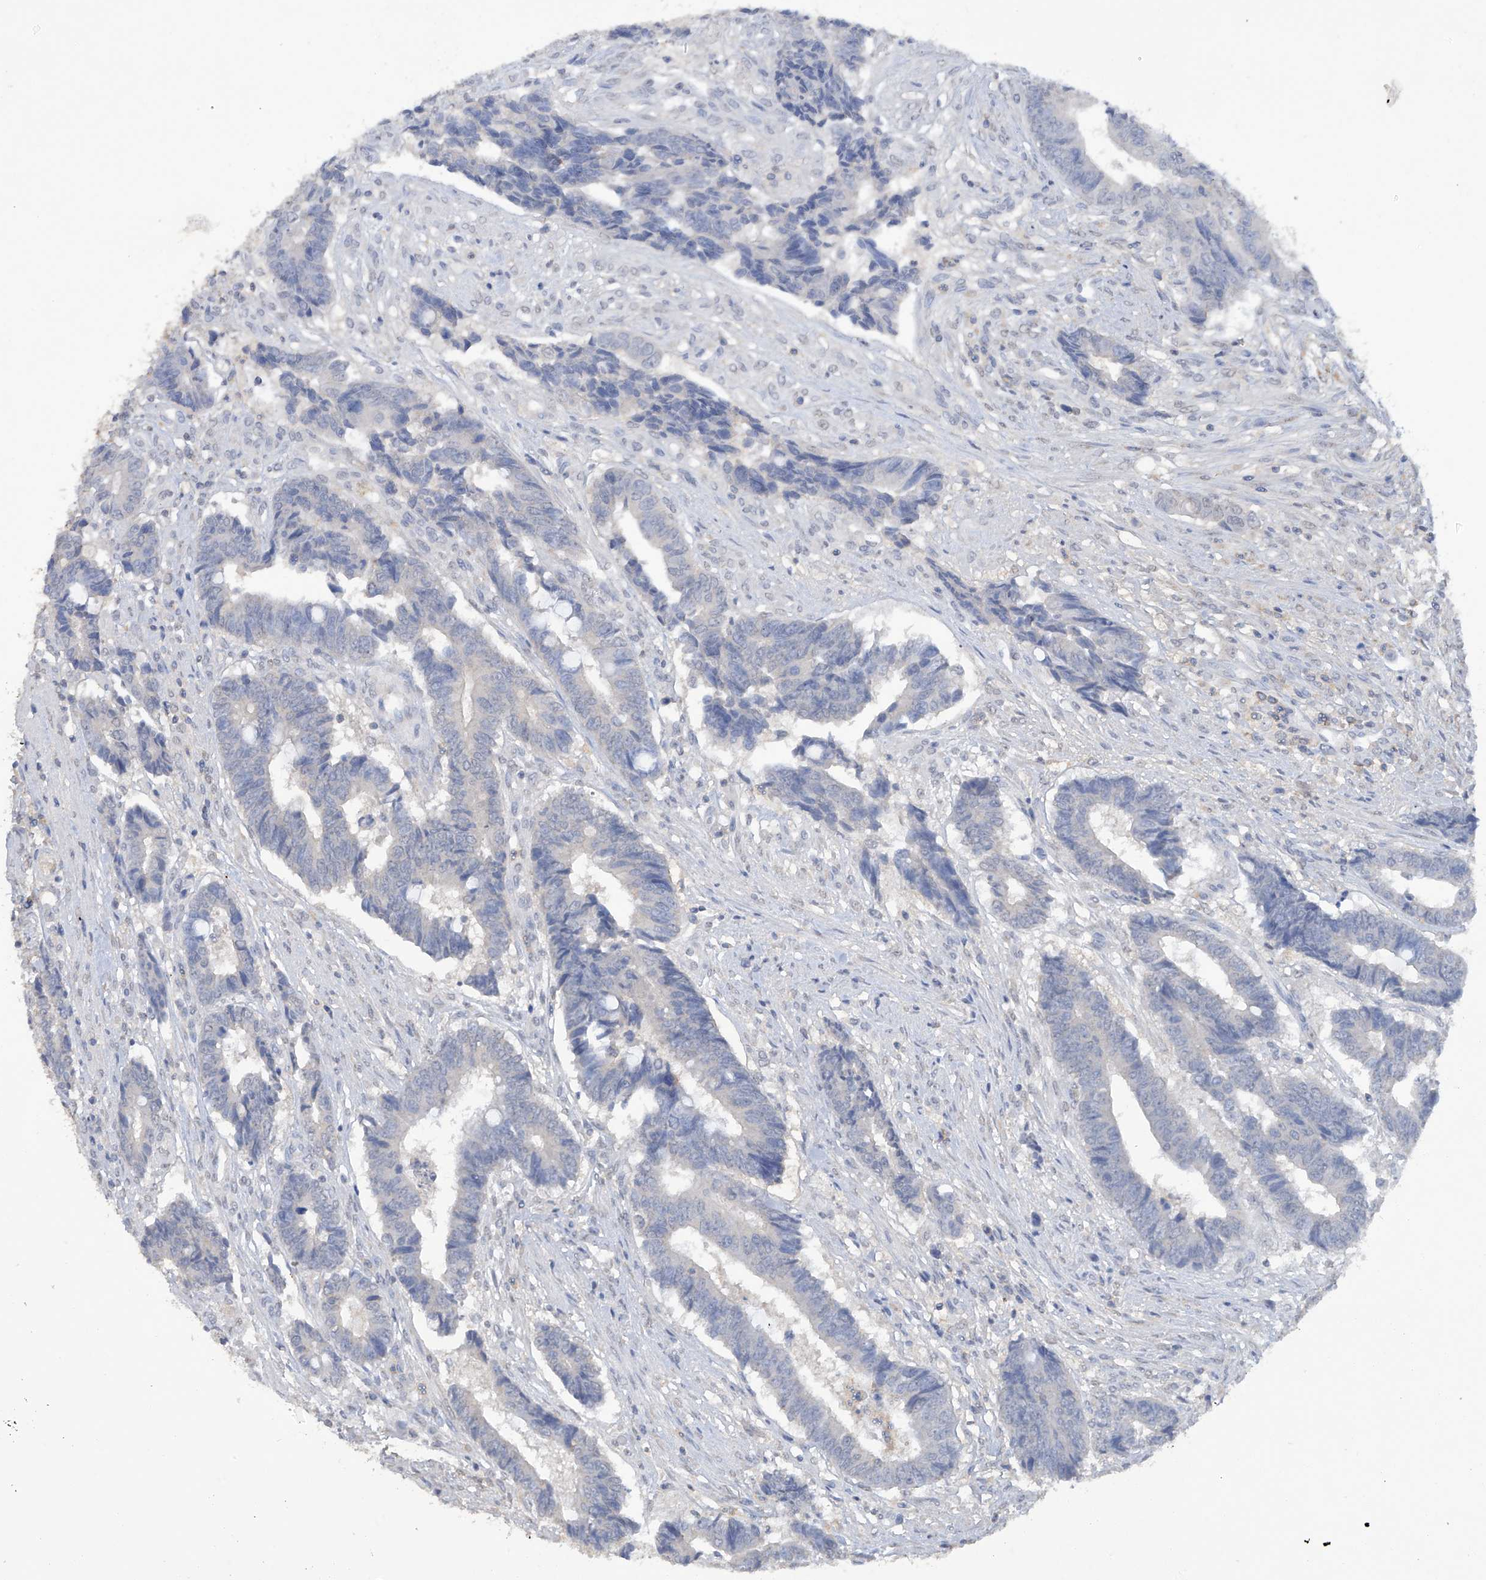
{"staining": {"intensity": "negative", "quantity": "none", "location": "none"}, "tissue": "colorectal cancer", "cell_type": "Tumor cells", "image_type": "cancer", "snomed": [{"axis": "morphology", "description": "Adenocarcinoma, NOS"}, {"axis": "topography", "description": "Rectum"}], "caption": "This is an immunohistochemistry photomicrograph of adenocarcinoma (colorectal). There is no expression in tumor cells.", "gene": "HAS3", "patient": {"sex": "male", "age": 84}}